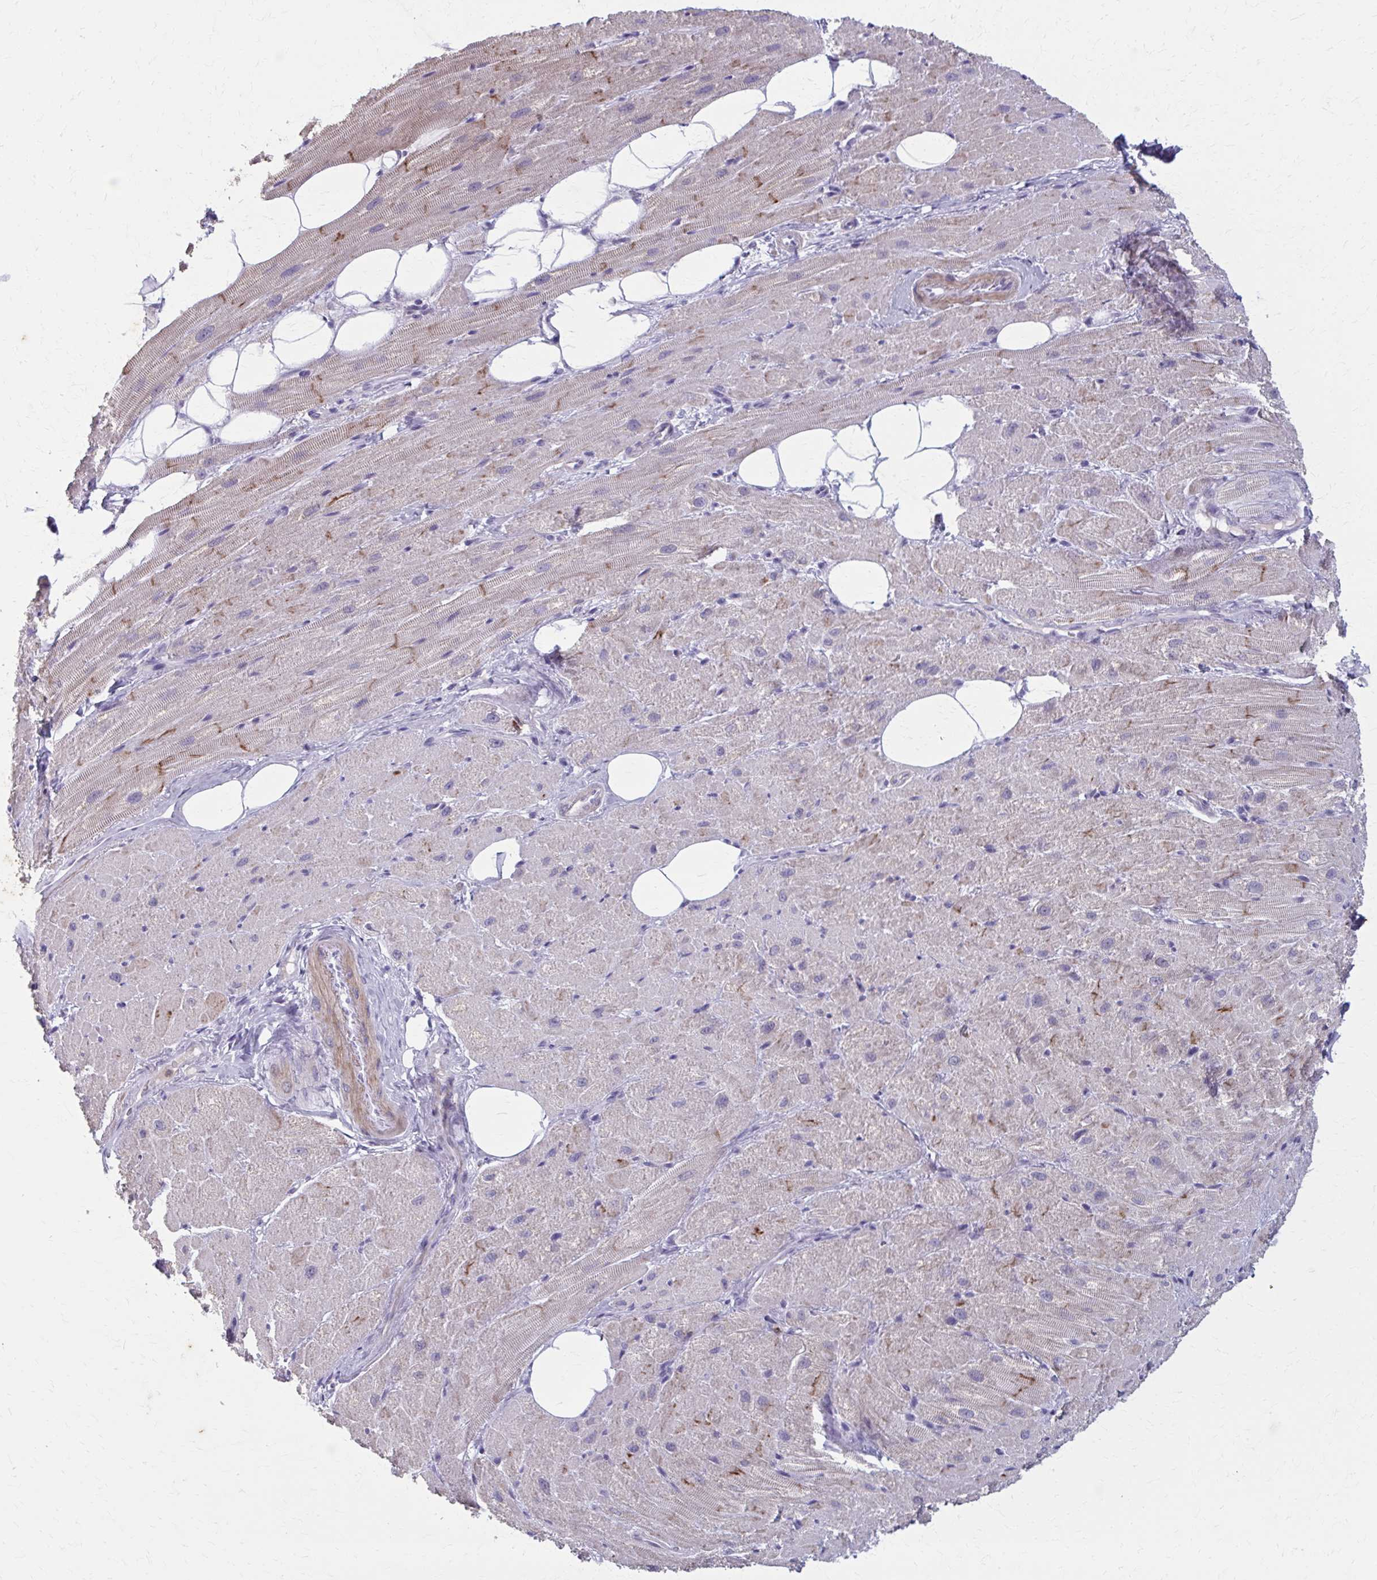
{"staining": {"intensity": "moderate", "quantity": "<25%", "location": "cytoplasmic/membranous"}, "tissue": "heart muscle", "cell_type": "Cardiomyocytes", "image_type": "normal", "snomed": [{"axis": "morphology", "description": "Normal tissue, NOS"}, {"axis": "topography", "description": "Heart"}], "caption": "IHC histopathology image of normal heart muscle: human heart muscle stained using immunohistochemistry reveals low levels of moderate protein expression localized specifically in the cytoplasmic/membranous of cardiomyocytes, appearing as a cytoplasmic/membranous brown color.", "gene": "CARD9", "patient": {"sex": "male", "age": 62}}